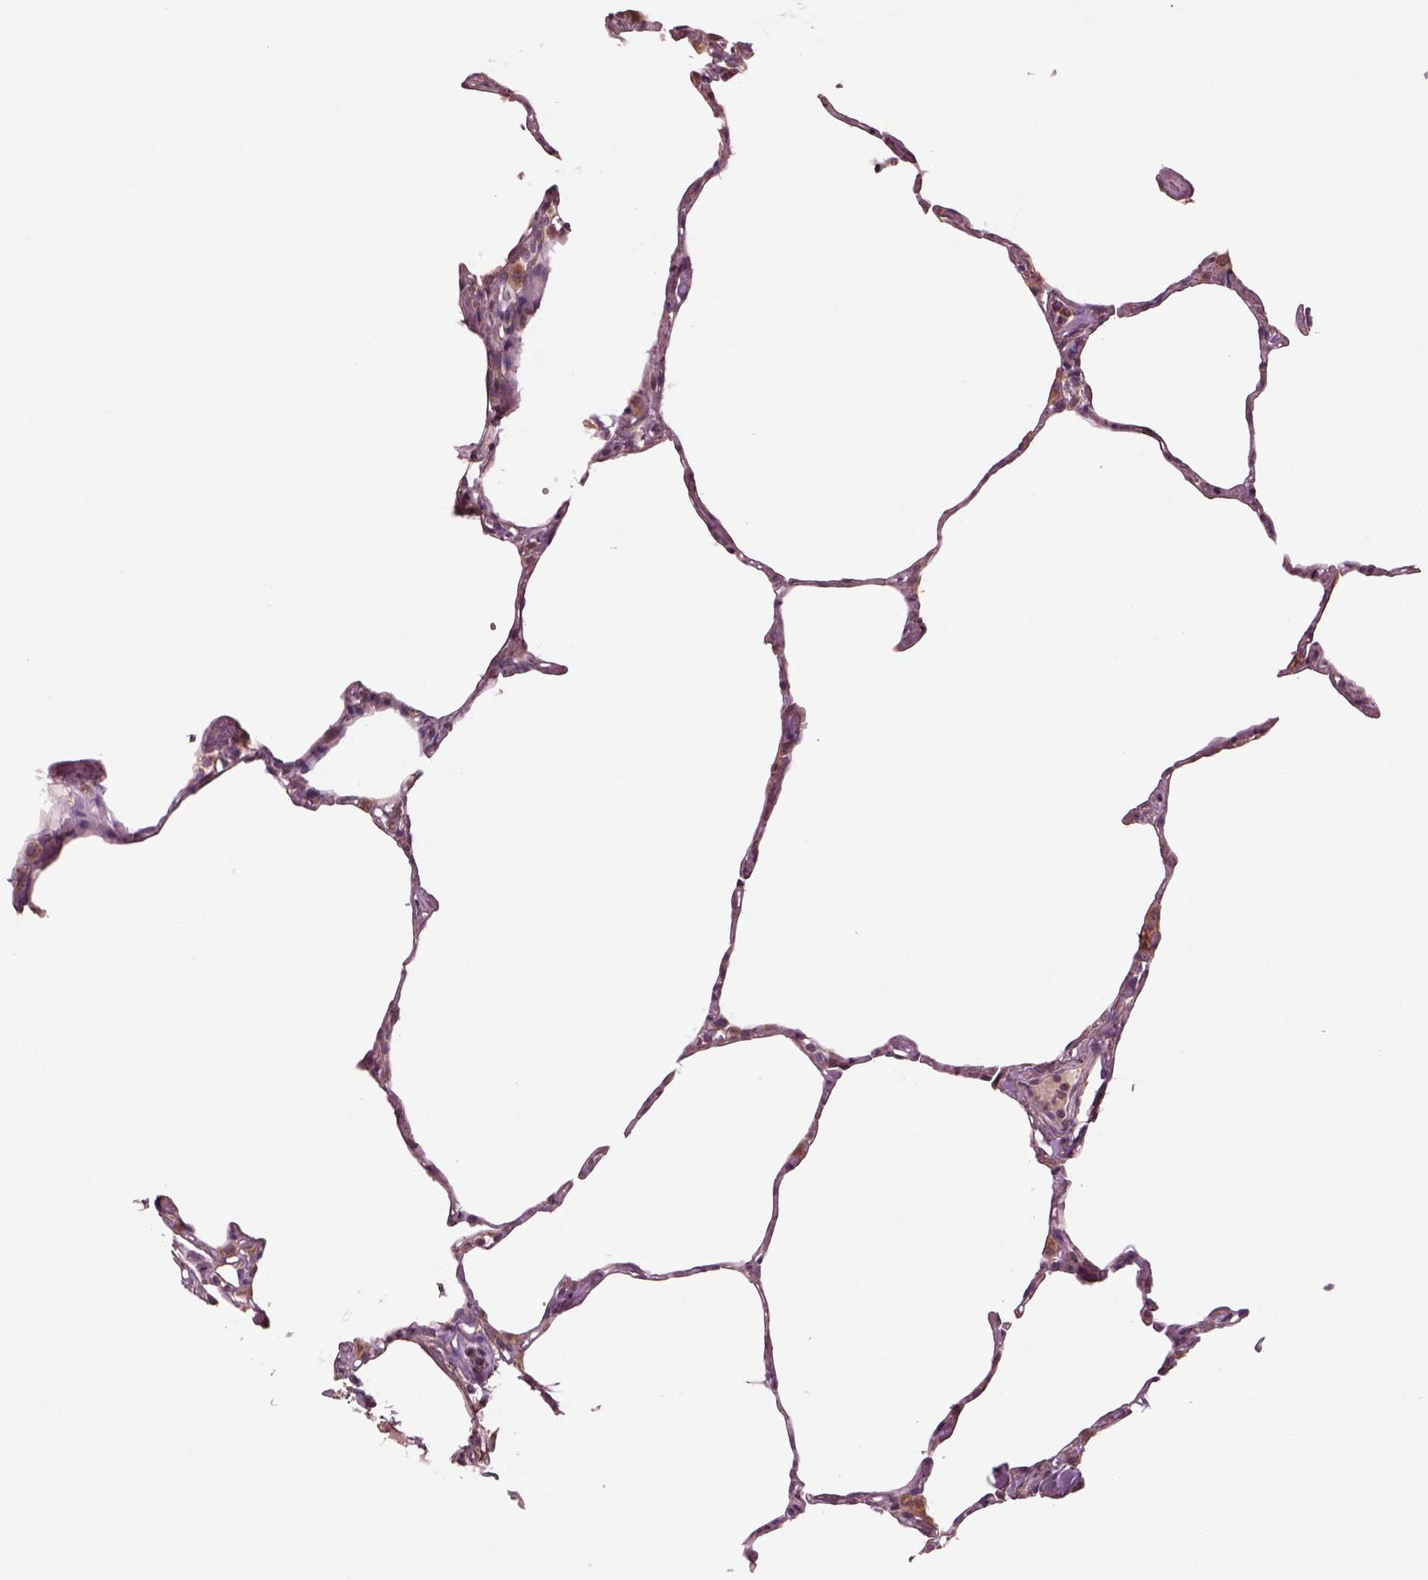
{"staining": {"intensity": "moderate", "quantity": "<25%", "location": "cytoplasmic/membranous"}, "tissue": "lung", "cell_type": "Alveolar cells", "image_type": "normal", "snomed": [{"axis": "morphology", "description": "Normal tissue, NOS"}, {"axis": "topography", "description": "Lung"}], "caption": "A photomicrograph showing moderate cytoplasmic/membranous expression in about <25% of alveolar cells in unremarkable lung, as visualized by brown immunohistochemical staining.", "gene": "SEC23A", "patient": {"sex": "male", "age": 65}}